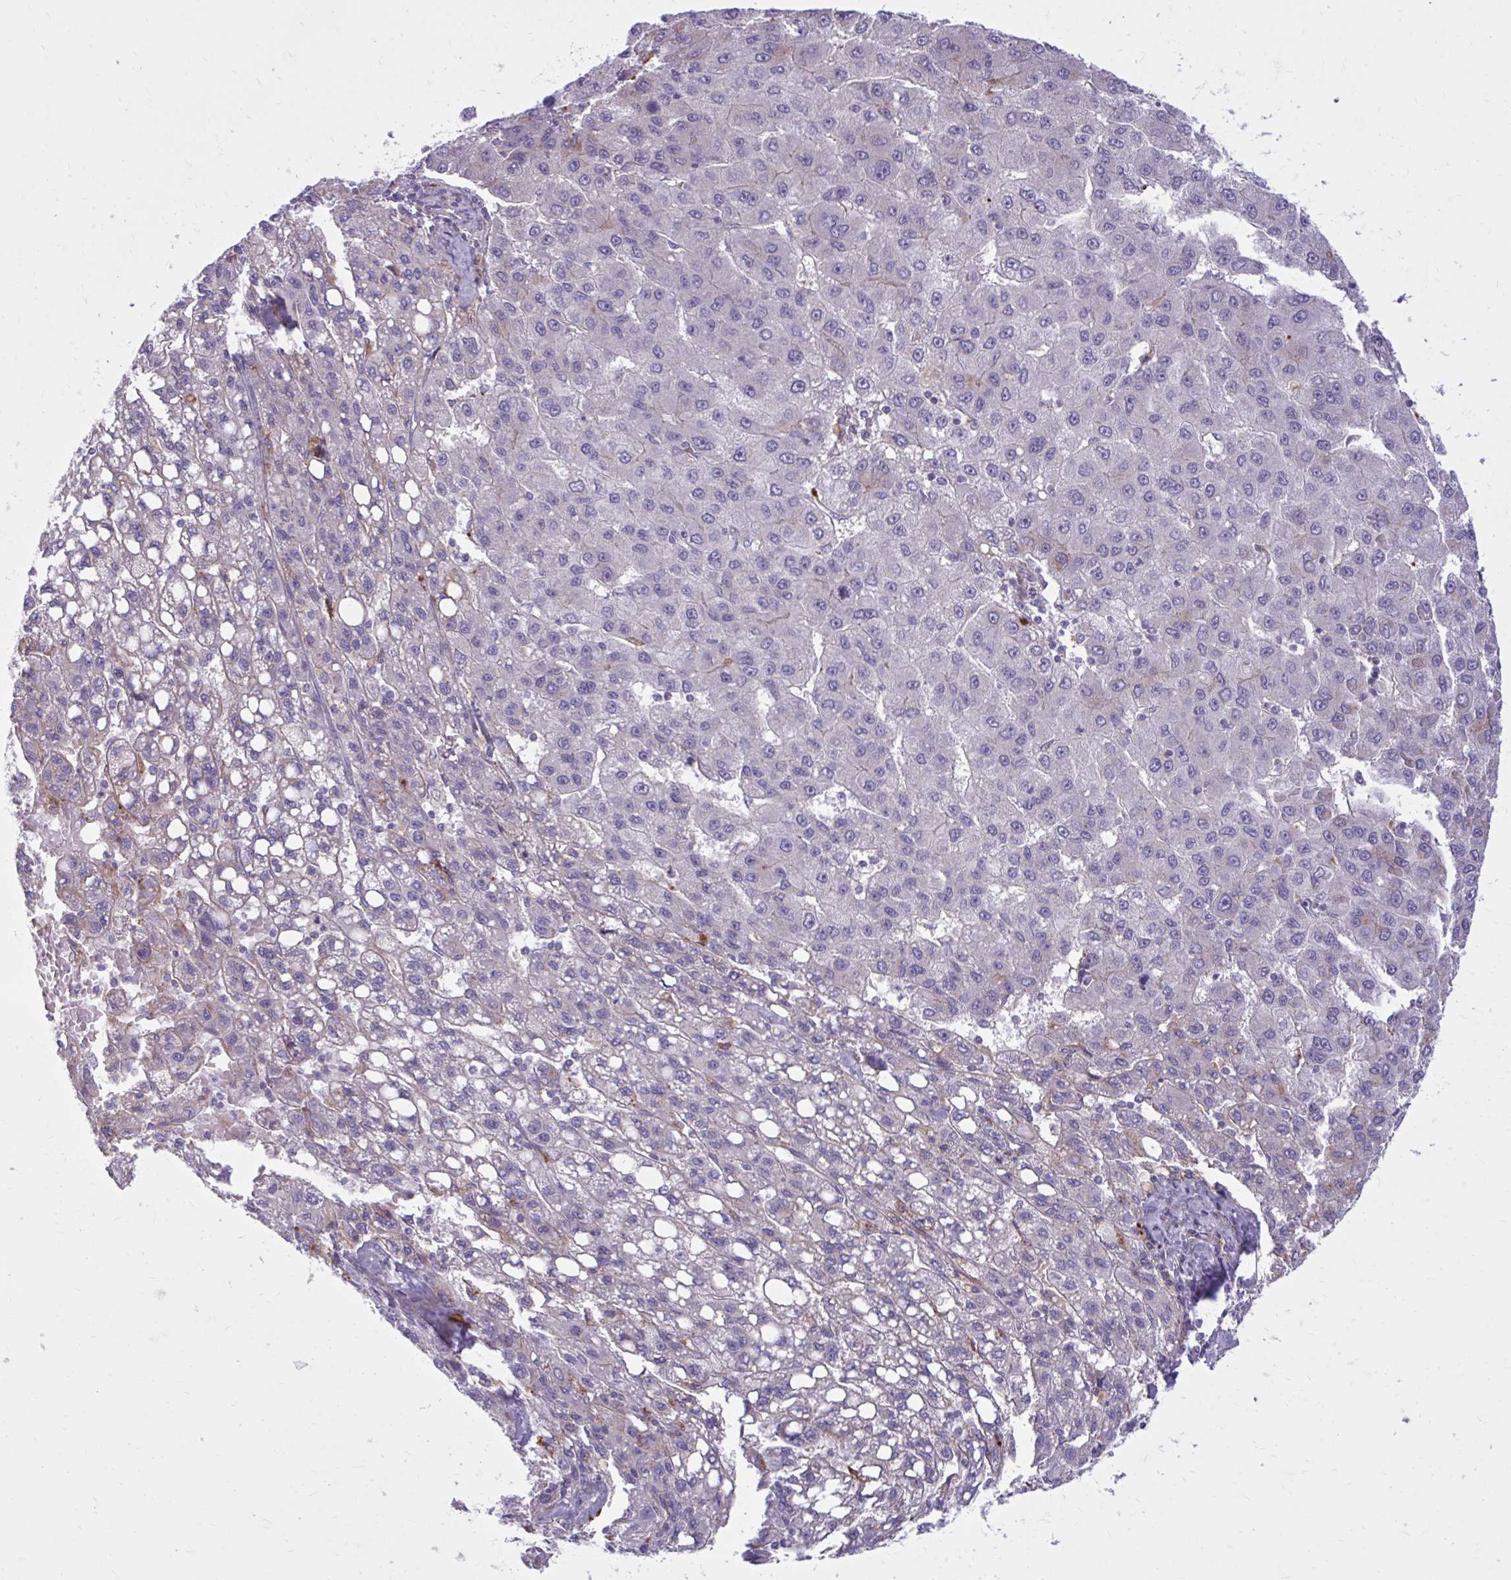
{"staining": {"intensity": "negative", "quantity": "none", "location": "none"}, "tissue": "liver cancer", "cell_type": "Tumor cells", "image_type": "cancer", "snomed": [{"axis": "morphology", "description": "Carcinoma, Hepatocellular, NOS"}, {"axis": "topography", "description": "Liver"}], "caption": "Immunohistochemistry histopathology image of human liver cancer (hepatocellular carcinoma) stained for a protein (brown), which exhibits no positivity in tumor cells.", "gene": "FAP", "patient": {"sex": "female", "age": 82}}